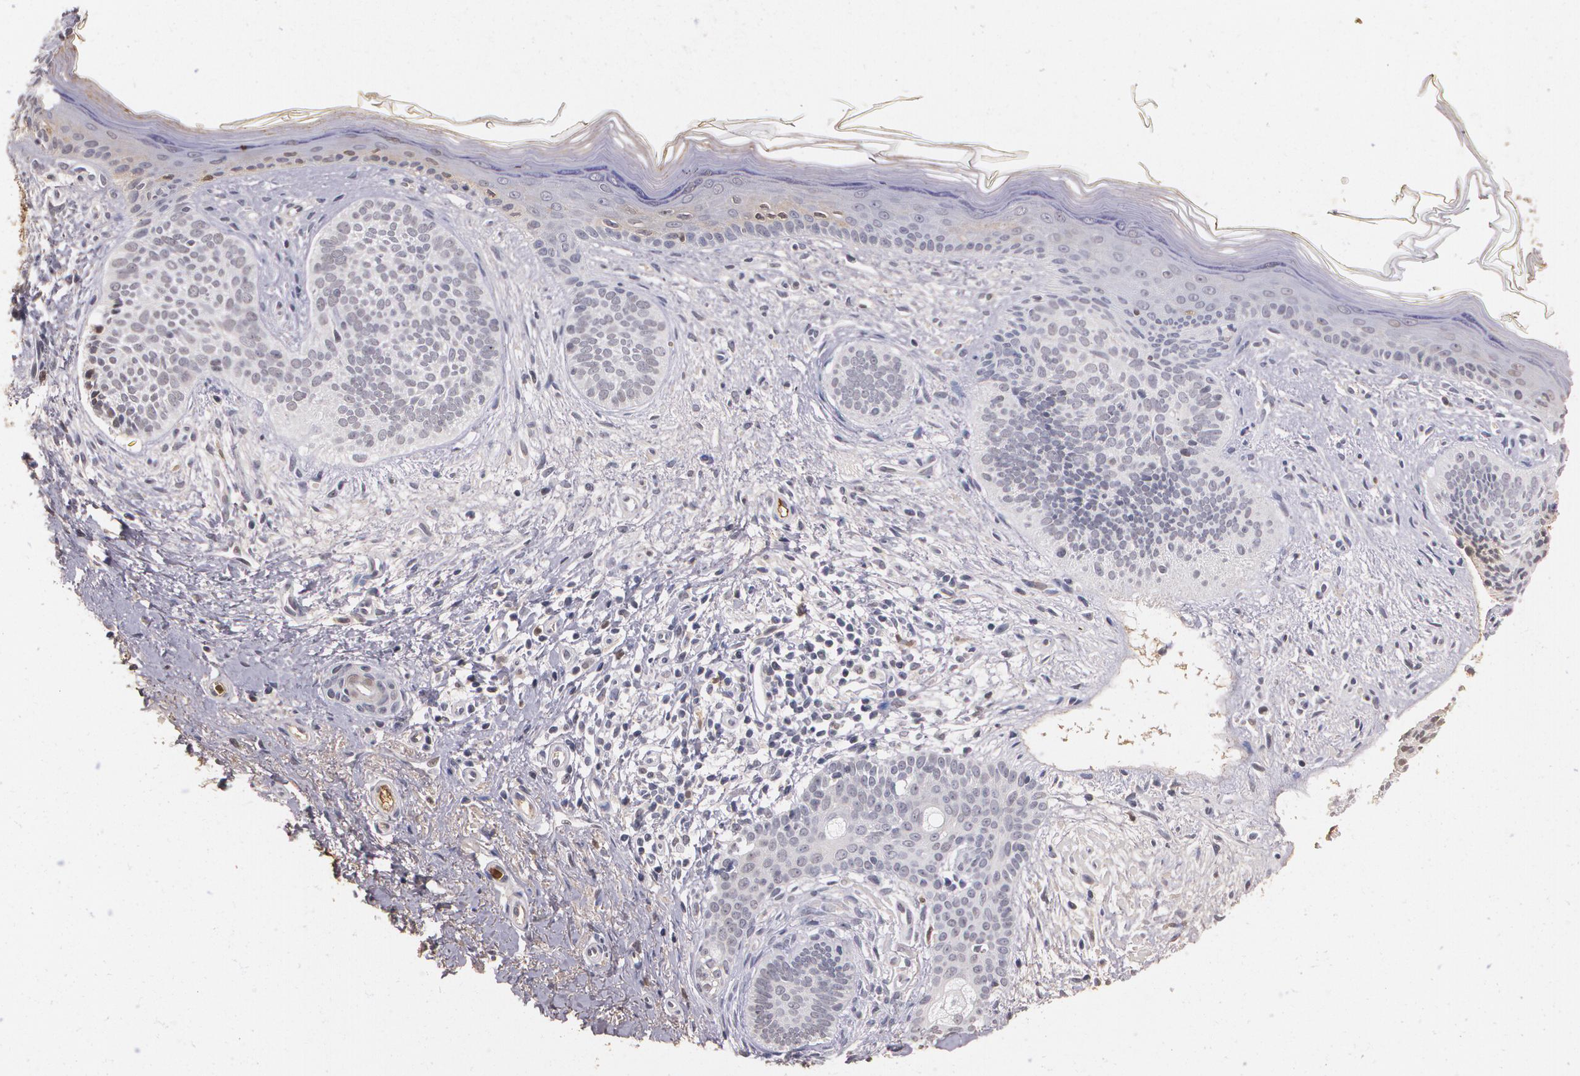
{"staining": {"intensity": "negative", "quantity": "none", "location": "none"}, "tissue": "skin cancer", "cell_type": "Tumor cells", "image_type": "cancer", "snomed": [{"axis": "morphology", "description": "Basal cell carcinoma"}, {"axis": "topography", "description": "Skin"}], "caption": "Skin cancer (basal cell carcinoma) stained for a protein using IHC shows no staining tumor cells.", "gene": "PTS", "patient": {"sex": "female", "age": 78}}